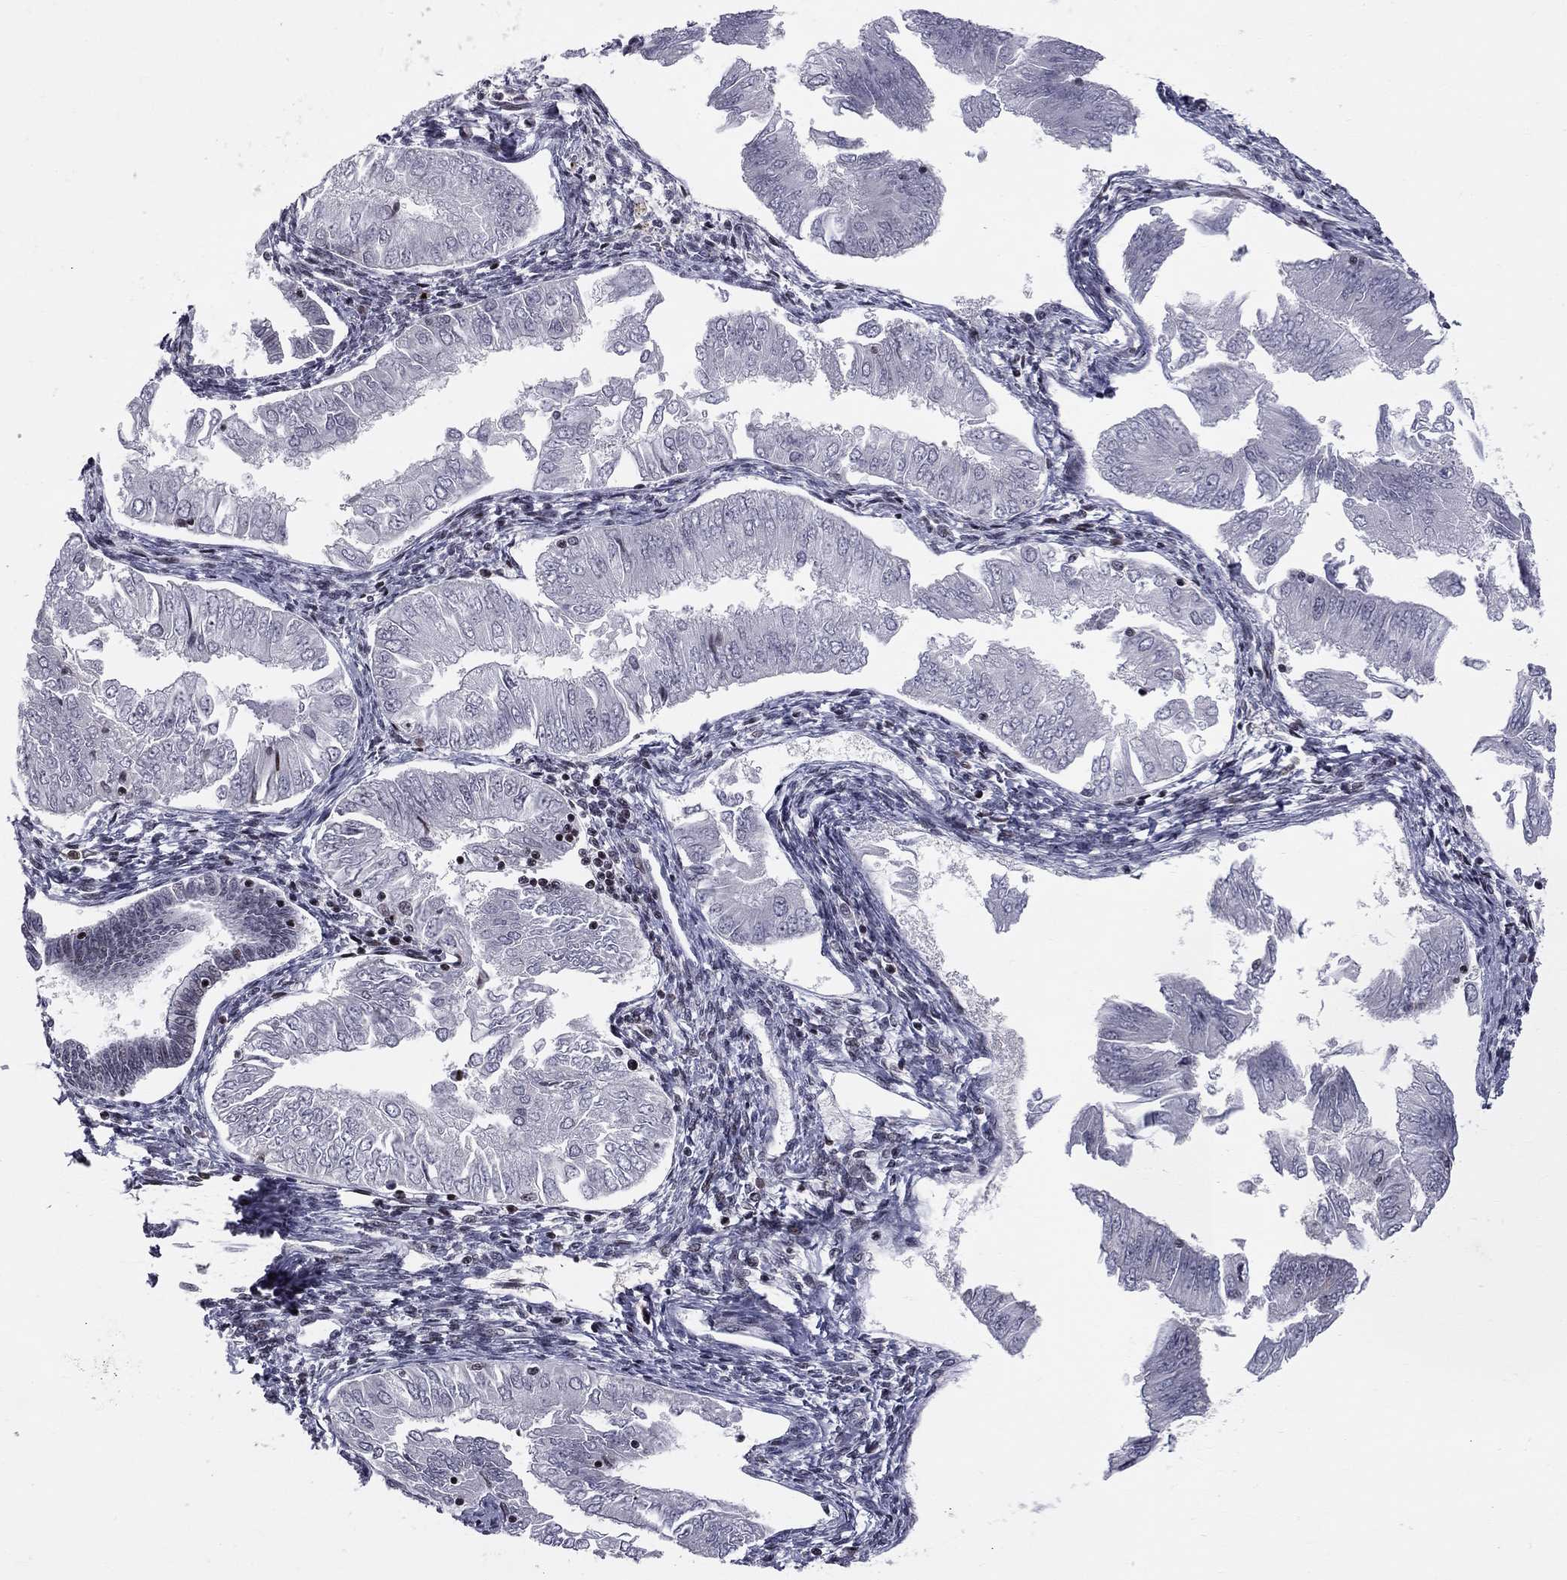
{"staining": {"intensity": "negative", "quantity": "none", "location": "none"}, "tissue": "endometrial cancer", "cell_type": "Tumor cells", "image_type": "cancer", "snomed": [{"axis": "morphology", "description": "Adenocarcinoma, NOS"}, {"axis": "topography", "description": "Endometrium"}], "caption": "Image shows no significant protein staining in tumor cells of endometrial cancer (adenocarcinoma).", "gene": "RNASEH2C", "patient": {"sex": "female", "age": 53}}